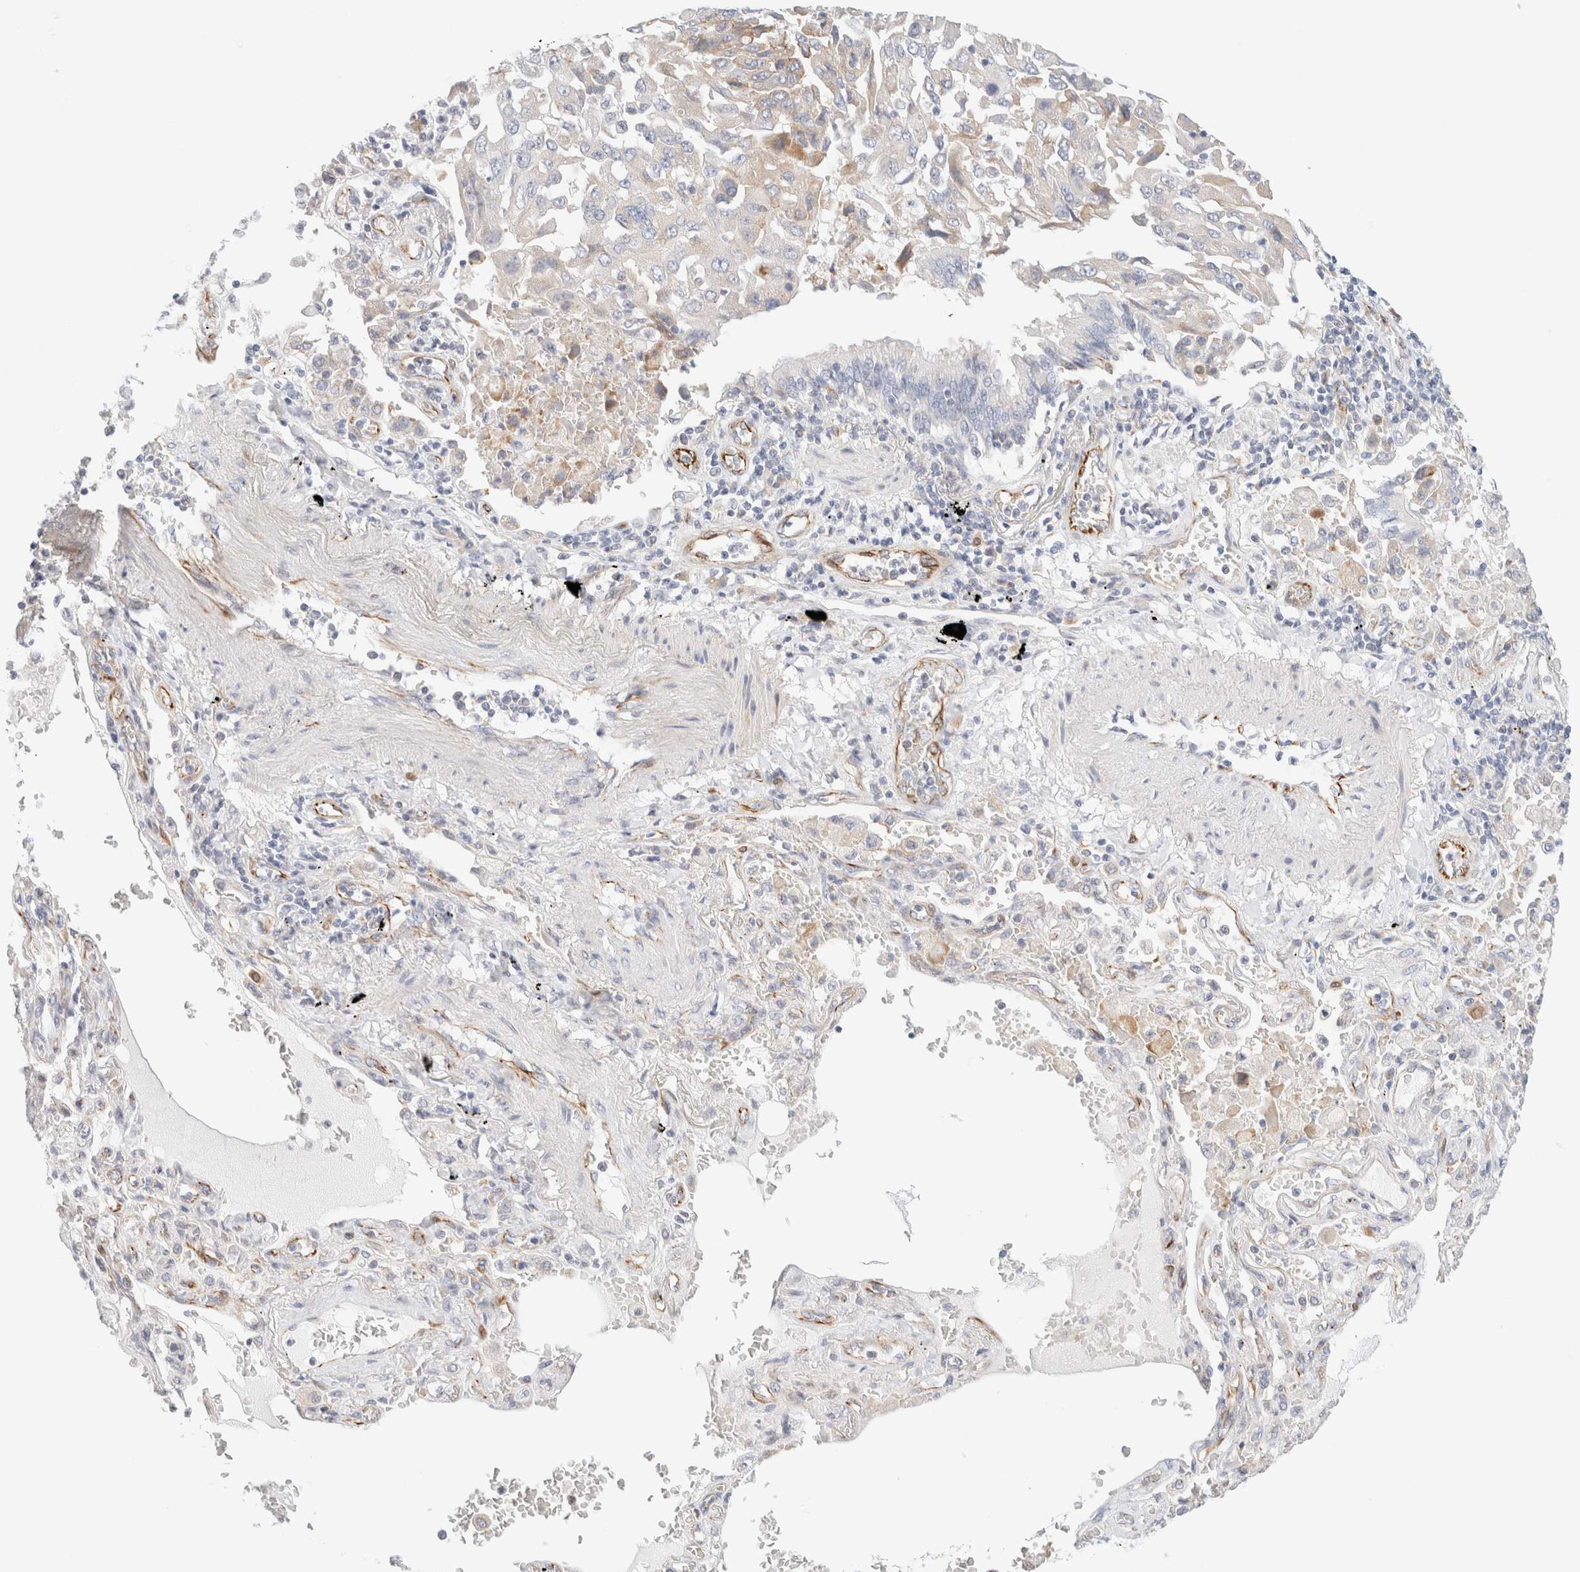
{"staining": {"intensity": "negative", "quantity": "none", "location": "none"}, "tissue": "lung cancer", "cell_type": "Tumor cells", "image_type": "cancer", "snomed": [{"axis": "morphology", "description": "Adenocarcinoma, NOS"}, {"axis": "topography", "description": "Lung"}], "caption": "The micrograph reveals no significant expression in tumor cells of lung cancer.", "gene": "SLC25A48", "patient": {"sex": "female", "age": 65}}